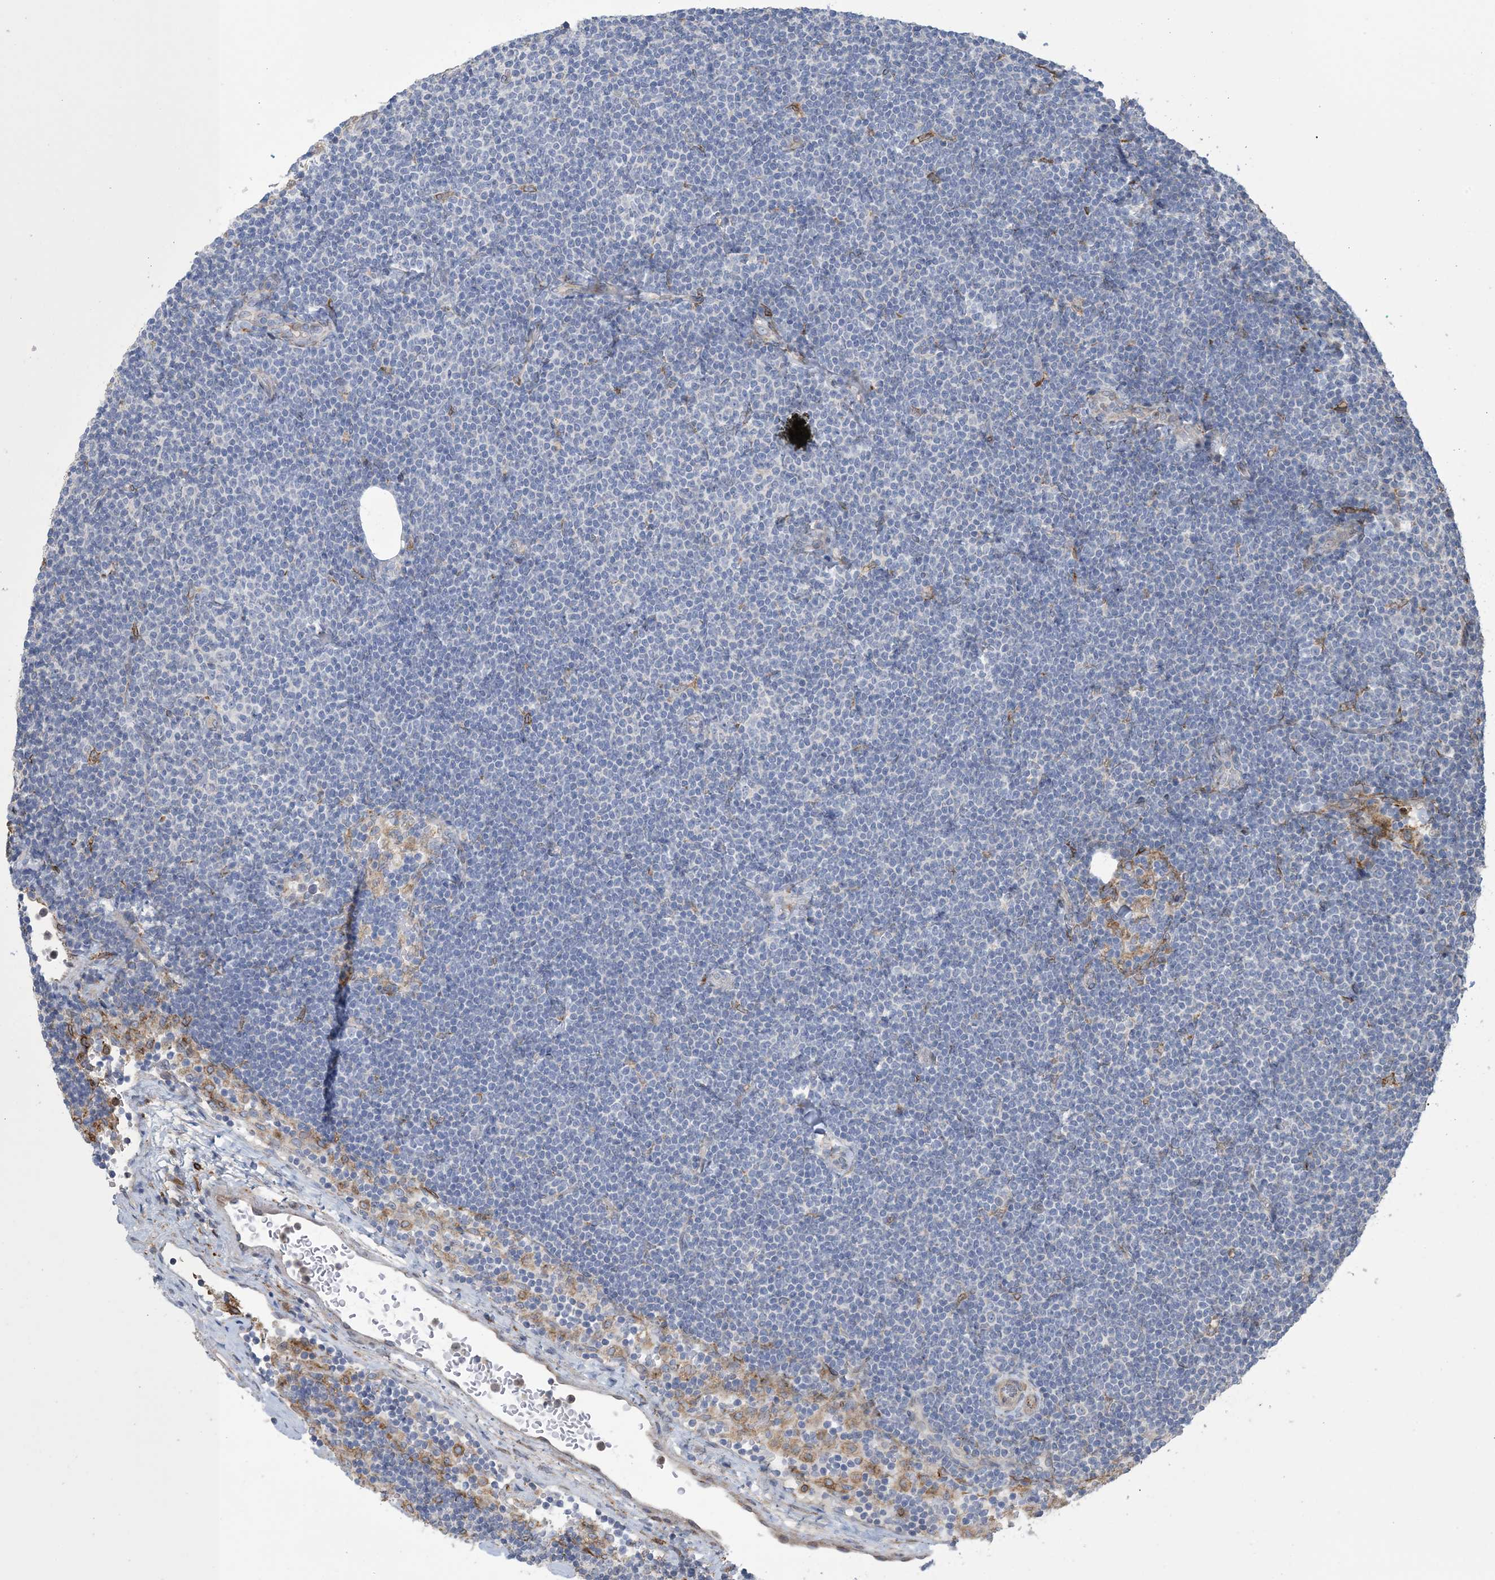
{"staining": {"intensity": "negative", "quantity": "none", "location": "none"}, "tissue": "lymphoma", "cell_type": "Tumor cells", "image_type": "cancer", "snomed": [{"axis": "morphology", "description": "Malignant lymphoma, non-Hodgkin's type, Low grade"}, {"axis": "topography", "description": "Lymph node"}], "caption": "Protein analysis of malignant lymphoma, non-Hodgkin's type (low-grade) exhibits no significant staining in tumor cells.", "gene": "SHANK1", "patient": {"sex": "female", "age": 53}}